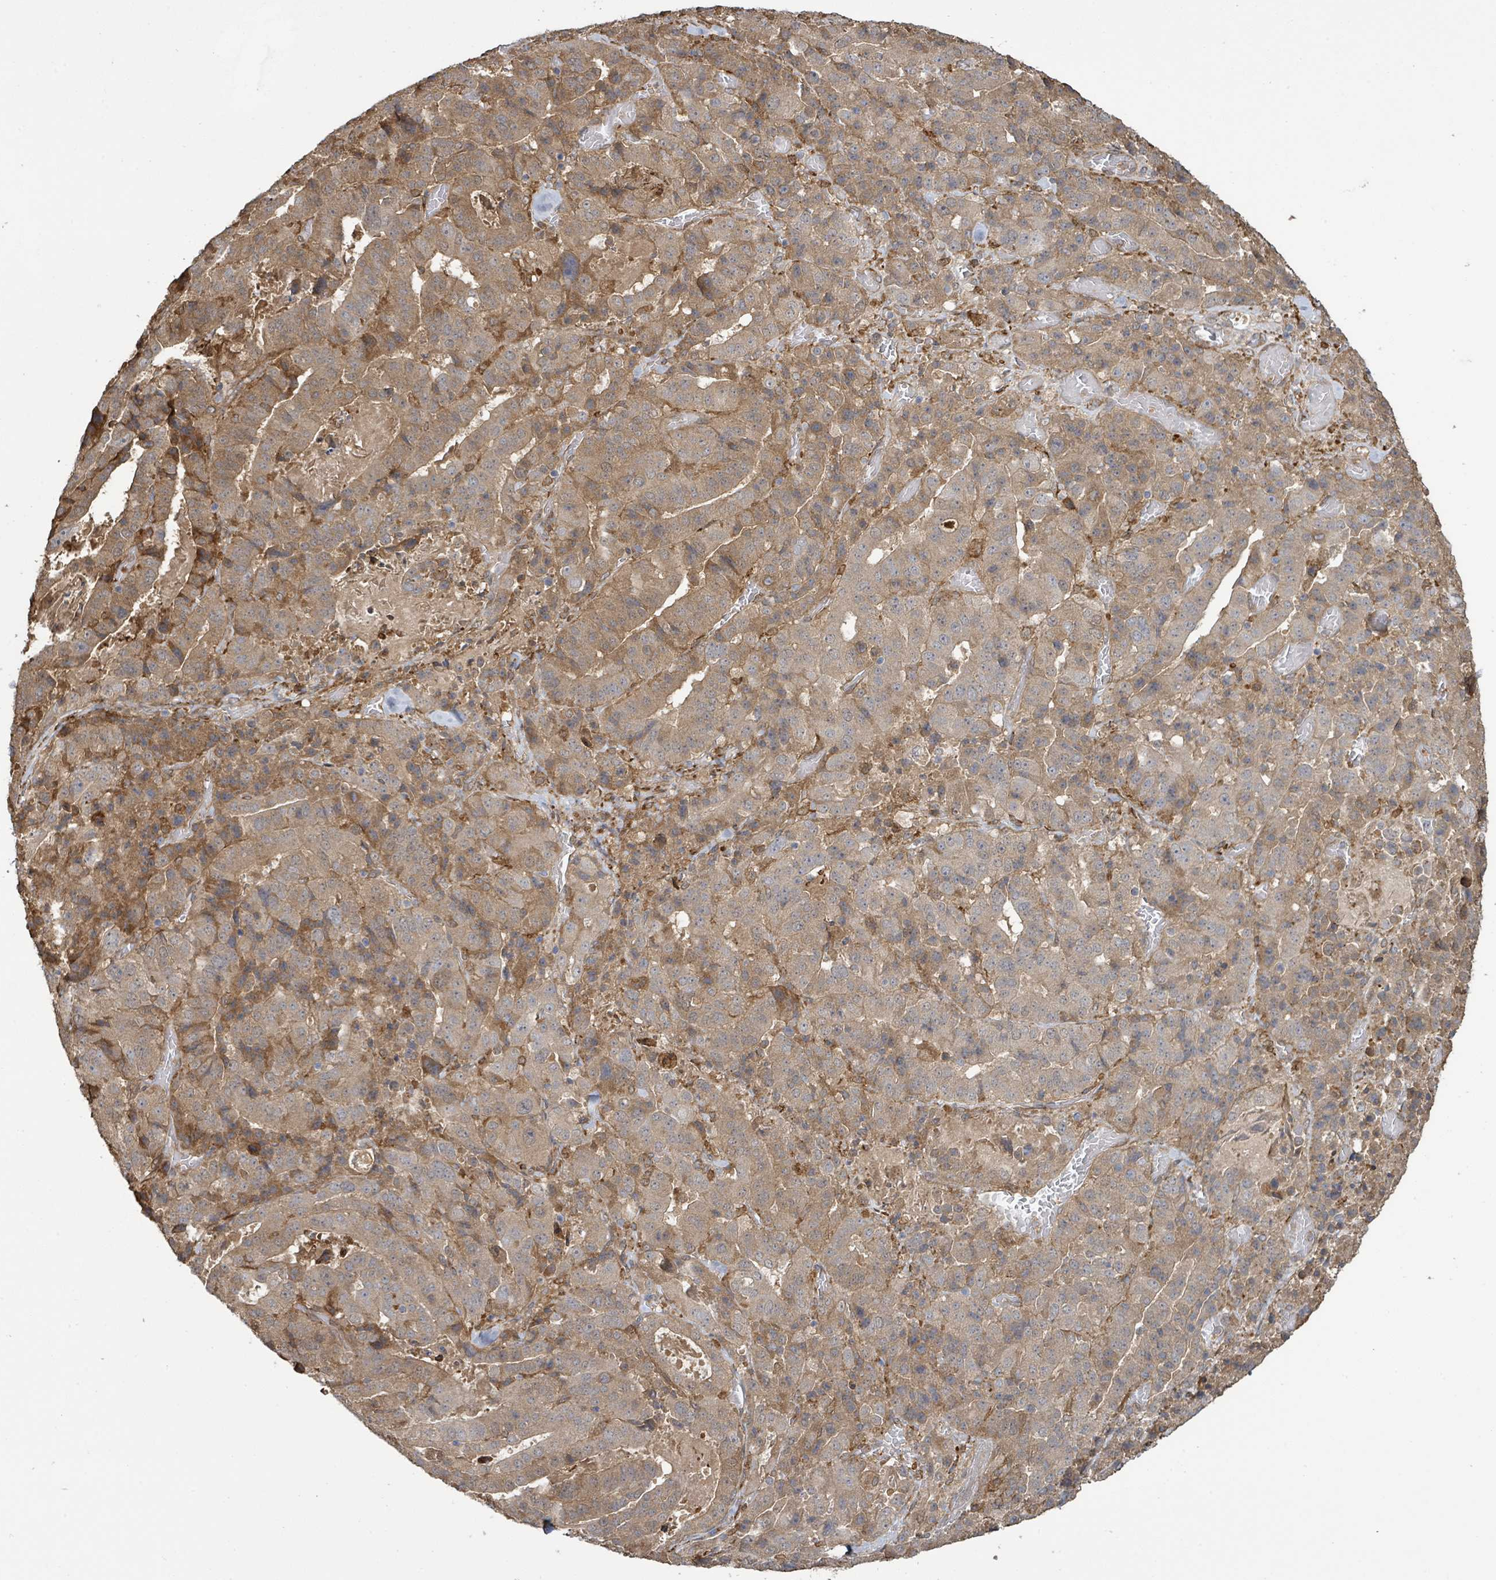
{"staining": {"intensity": "moderate", "quantity": ">75%", "location": "cytoplasmic/membranous"}, "tissue": "stomach cancer", "cell_type": "Tumor cells", "image_type": "cancer", "snomed": [{"axis": "morphology", "description": "Adenocarcinoma, NOS"}, {"axis": "topography", "description": "Stomach"}], "caption": "Moderate cytoplasmic/membranous positivity is seen in approximately >75% of tumor cells in stomach cancer.", "gene": "ARPIN", "patient": {"sex": "male", "age": 48}}